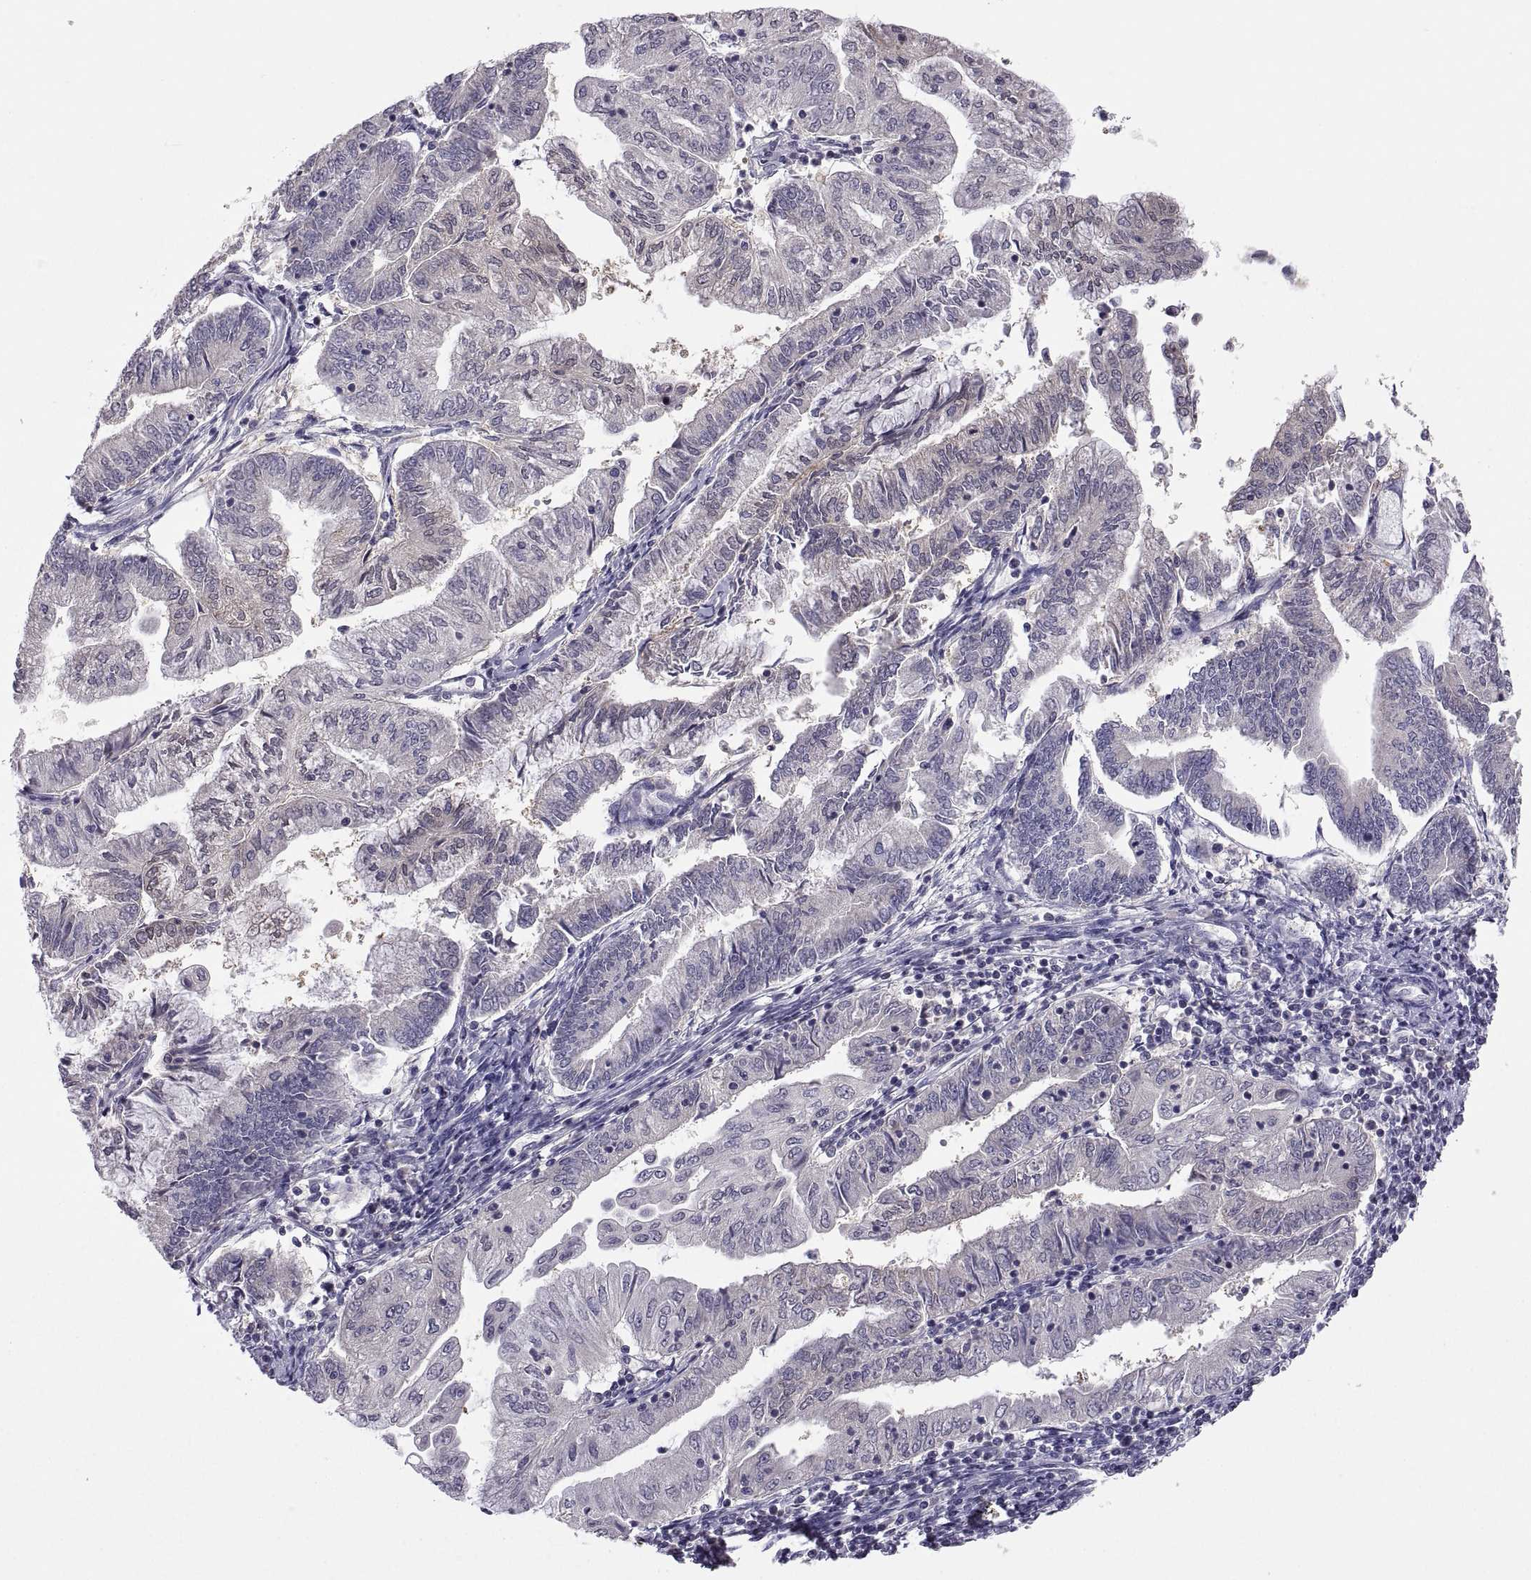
{"staining": {"intensity": "negative", "quantity": "none", "location": "none"}, "tissue": "endometrial cancer", "cell_type": "Tumor cells", "image_type": "cancer", "snomed": [{"axis": "morphology", "description": "Adenocarcinoma, NOS"}, {"axis": "topography", "description": "Endometrium"}], "caption": "Endometrial cancer (adenocarcinoma) stained for a protein using IHC shows no expression tumor cells.", "gene": "FGF9", "patient": {"sex": "female", "age": 55}}